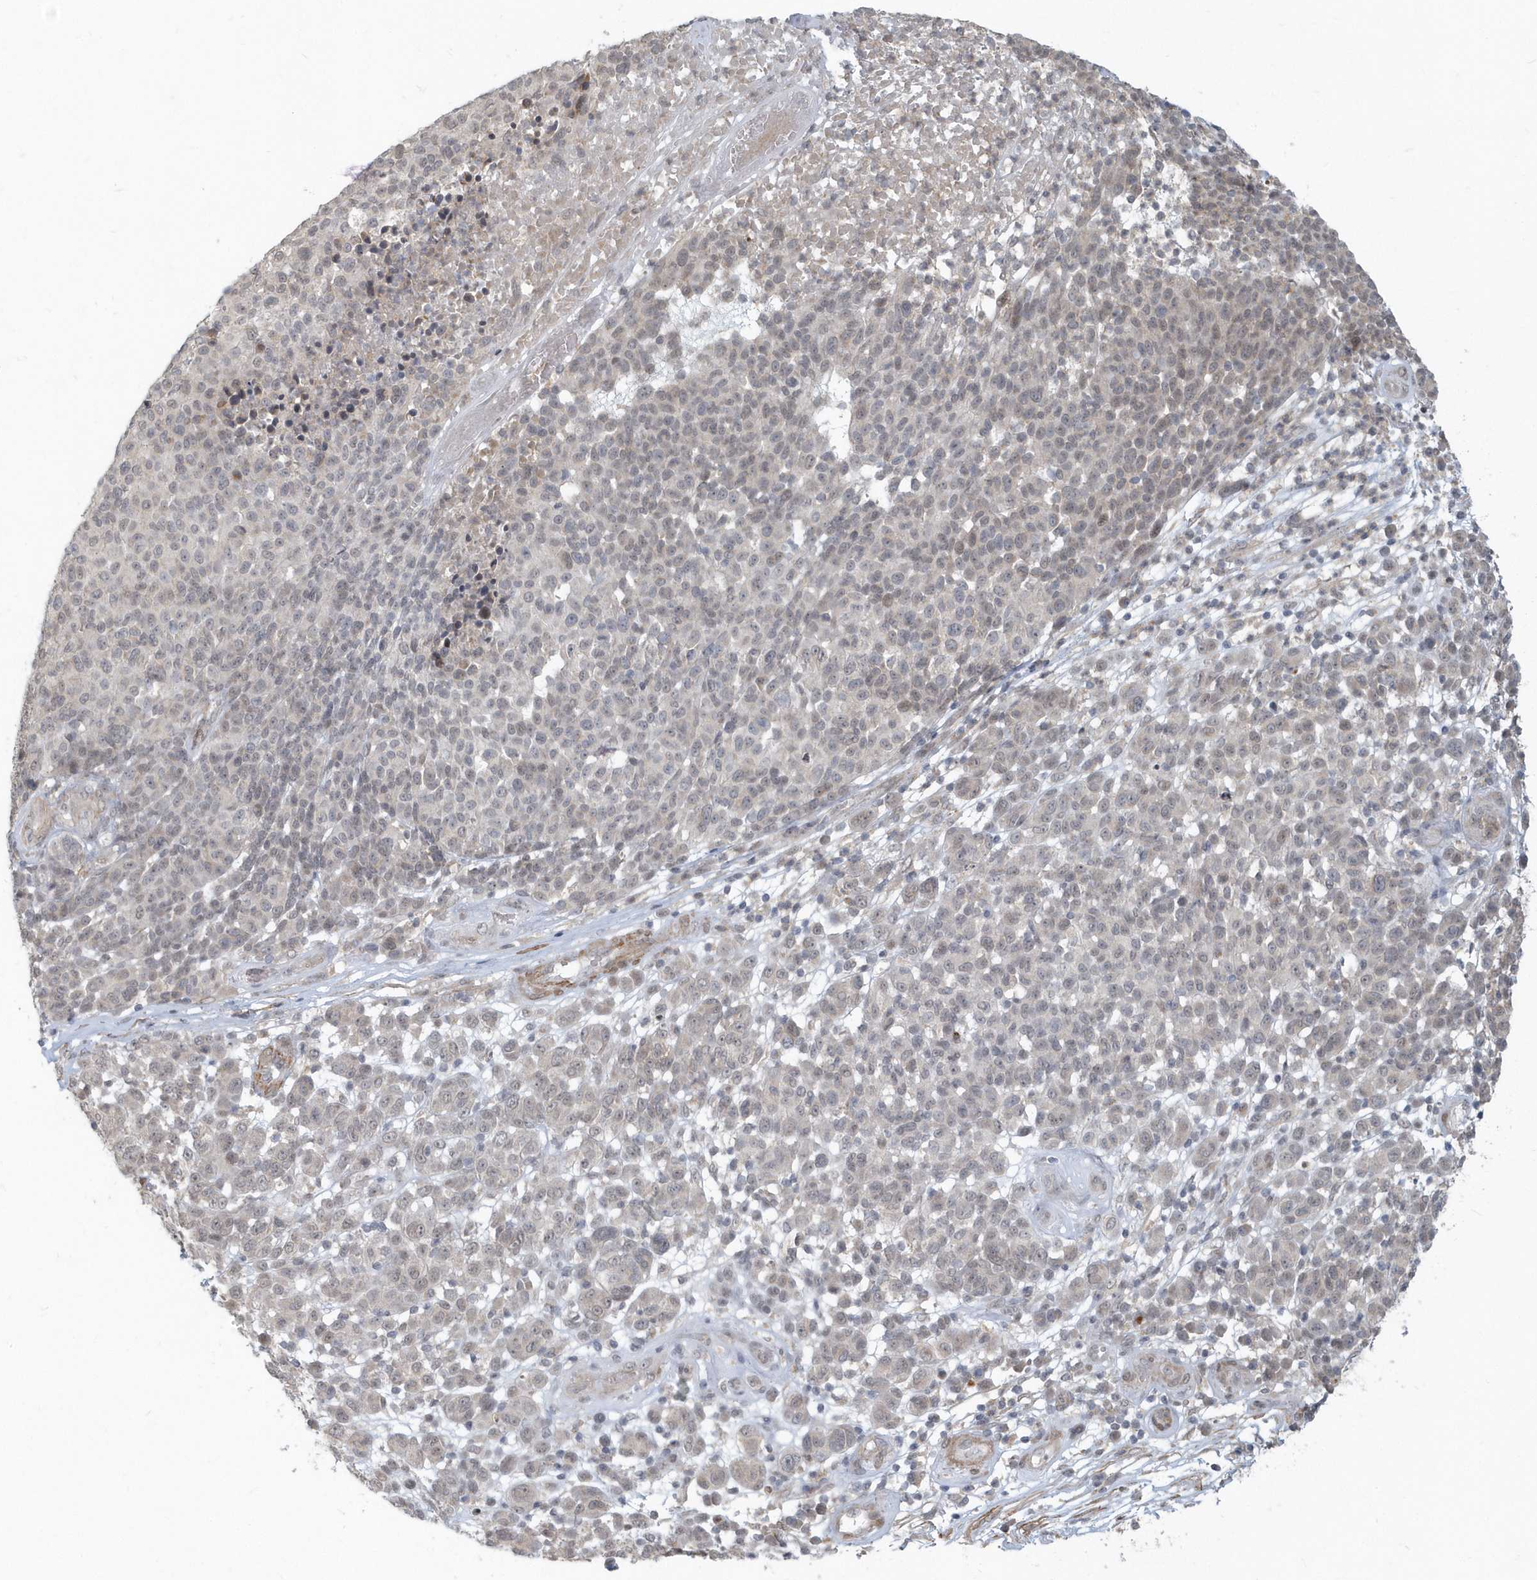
{"staining": {"intensity": "weak", "quantity": "<25%", "location": "nuclear"}, "tissue": "melanoma", "cell_type": "Tumor cells", "image_type": "cancer", "snomed": [{"axis": "morphology", "description": "Malignant melanoma, NOS"}, {"axis": "topography", "description": "Skin"}], "caption": "Immunohistochemistry of malignant melanoma displays no expression in tumor cells.", "gene": "NAPB", "patient": {"sex": "male", "age": 49}}